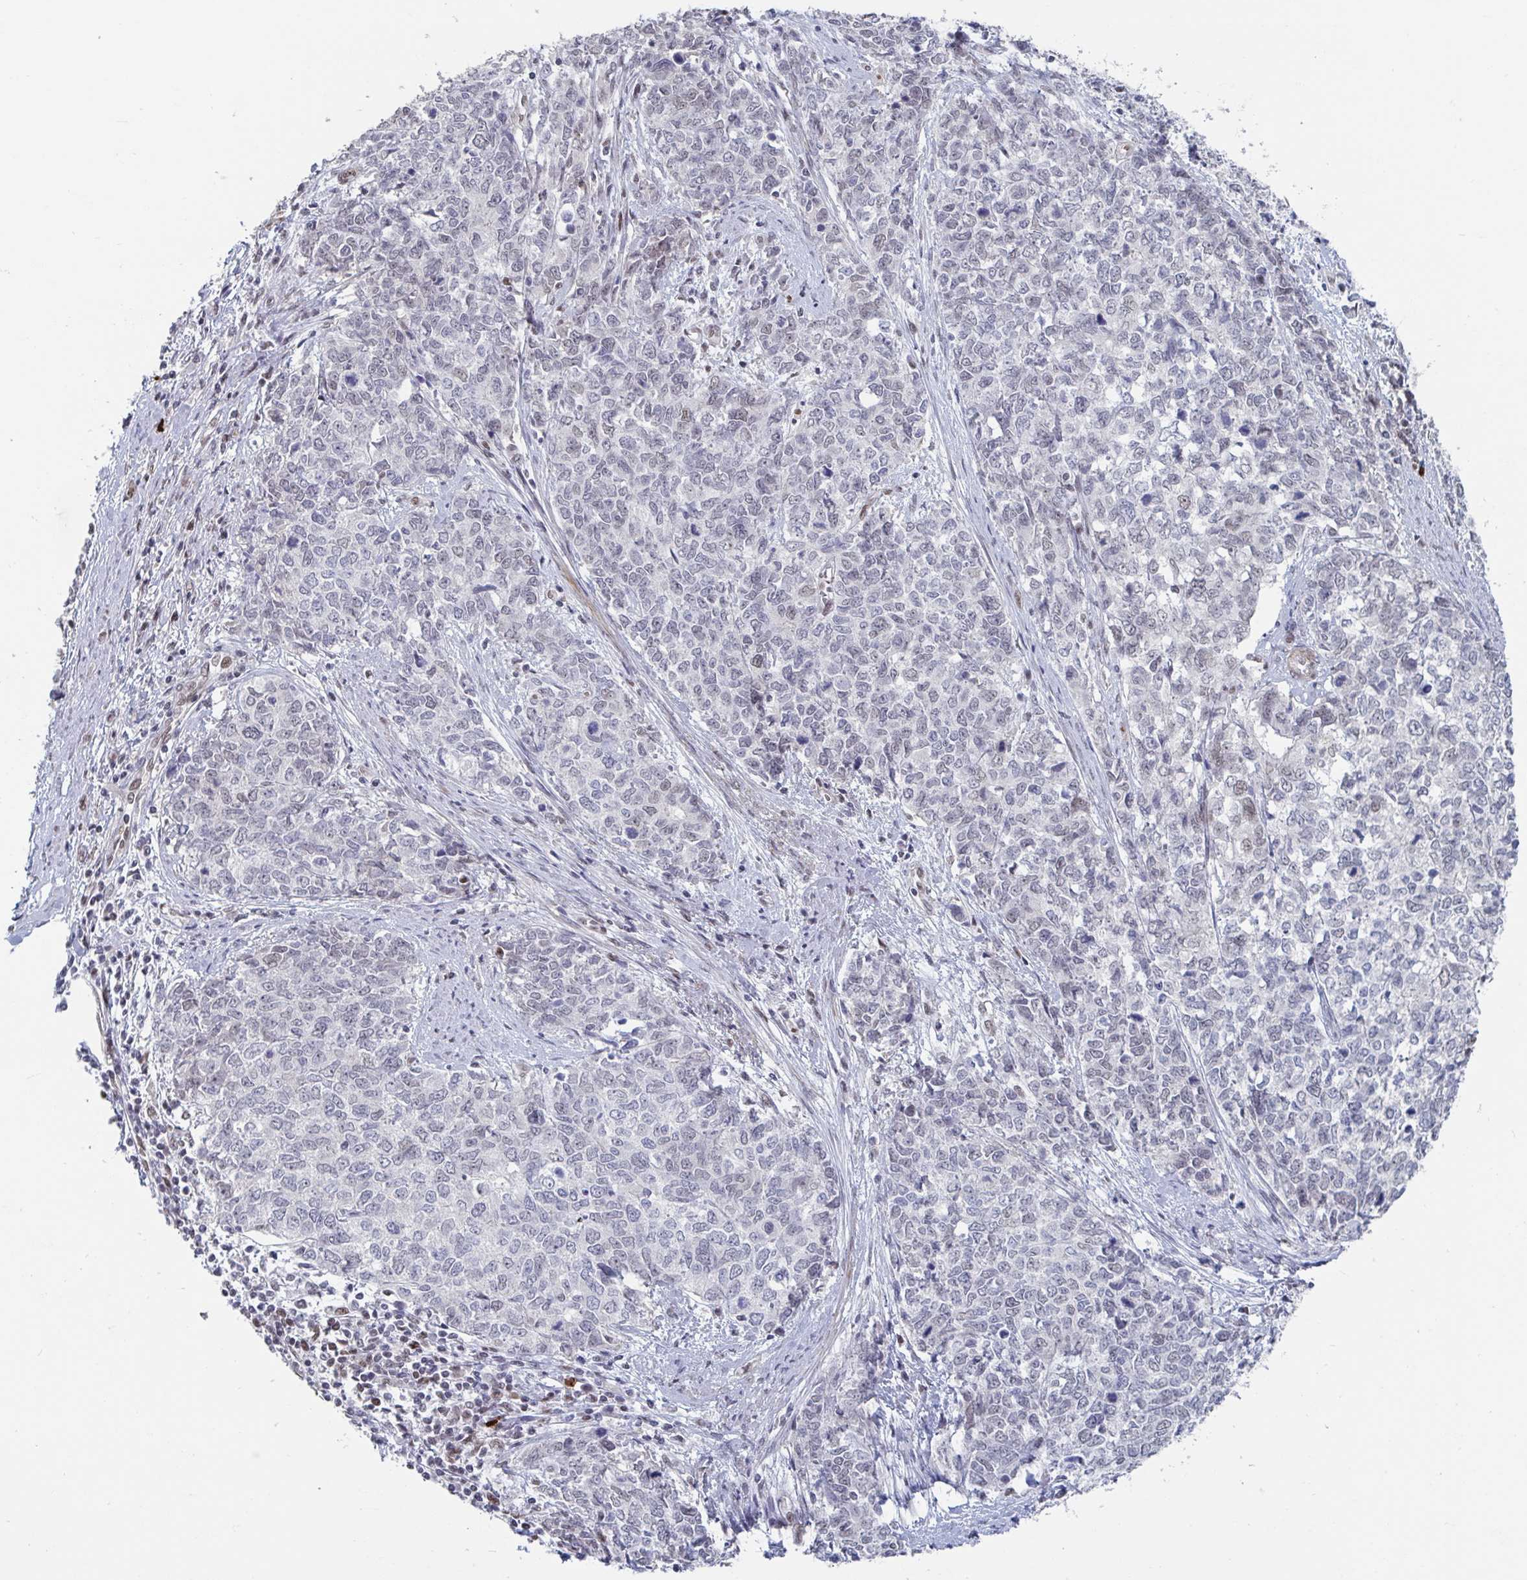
{"staining": {"intensity": "weak", "quantity": "<25%", "location": "nuclear"}, "tissue": "cervical cancer", "cell_type": "Tumor cells", "image_type": "cancer", "snomed": [{"axis": "morphology", "description": "Adenocarcinoma, NOS"}, {"axis": "topography", "description": "Cervix"}], "caption": "The histopathology image shows no significant positivity in tumor cells of cervical cancer (adenocarcinoma). The staining was performed using DAB (3,3'-diaminobenzidine) to visualize the protein expression in brown, while the nuclei were stained in blue with hematoxylin (Magnification: 20x).", "gene": "BCL7B", "patient": {"sex": "female", "age": 63}}